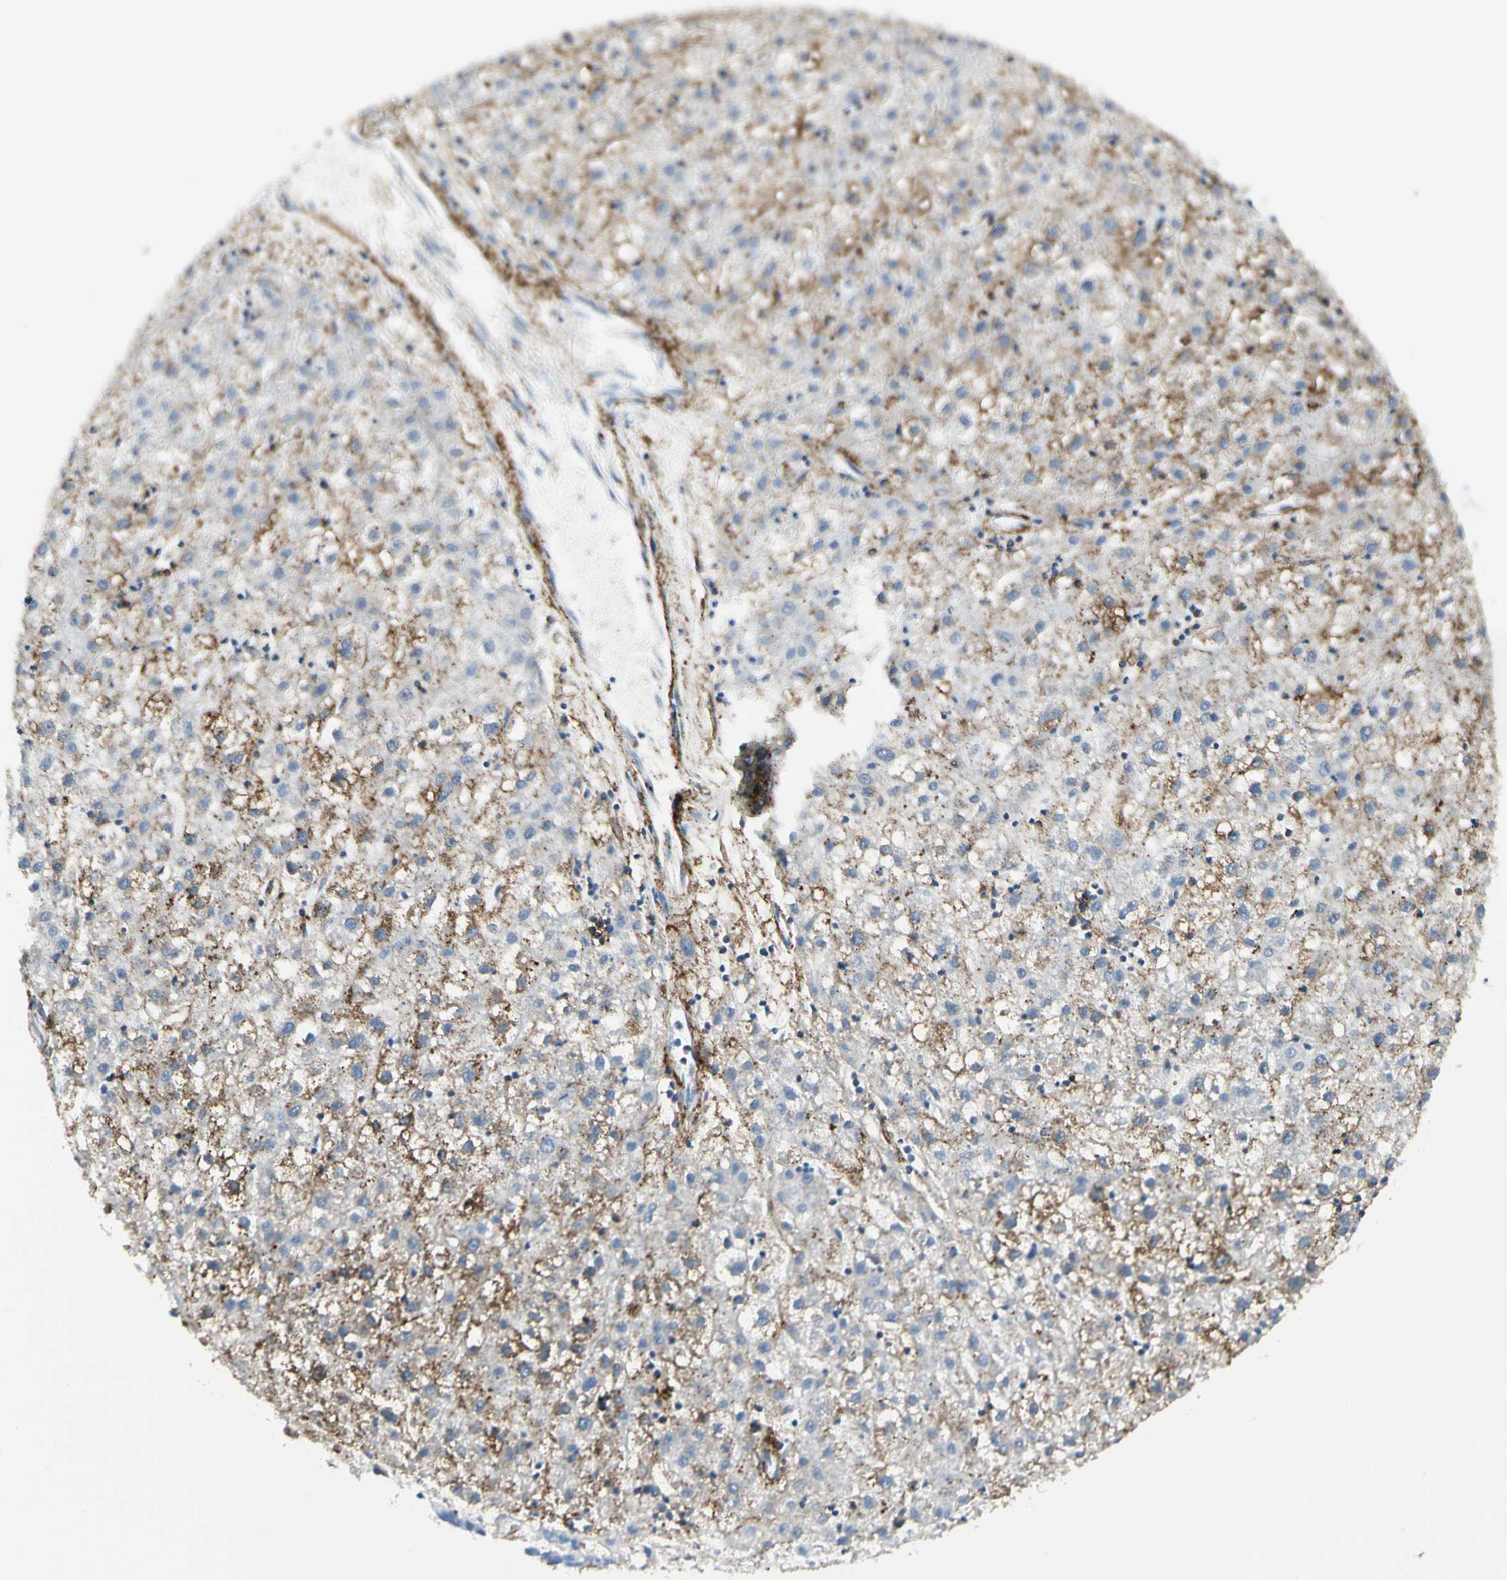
{"staining": {"intensity": "moderate", "quantity": "<25%", "location": "cytoplasmic/membranous"}, "tissue": "liver cancer", "cell_type": "Tumor cells", "image_type": "cancer", "snomed": [{"axis": "morphology", "description": "Carcinoma, Hepatocellular, NOS"}, {"axis": "topography", "description": "Liver"}], "caption": "Immunohistochemical staining of liver cancer reveals low levels of moderate cytoplasmic/membranous protein positivity in about <25% of tumor cells.", "gene": "CLEC2B", "patient": {"sex": "male", "age": 72}}